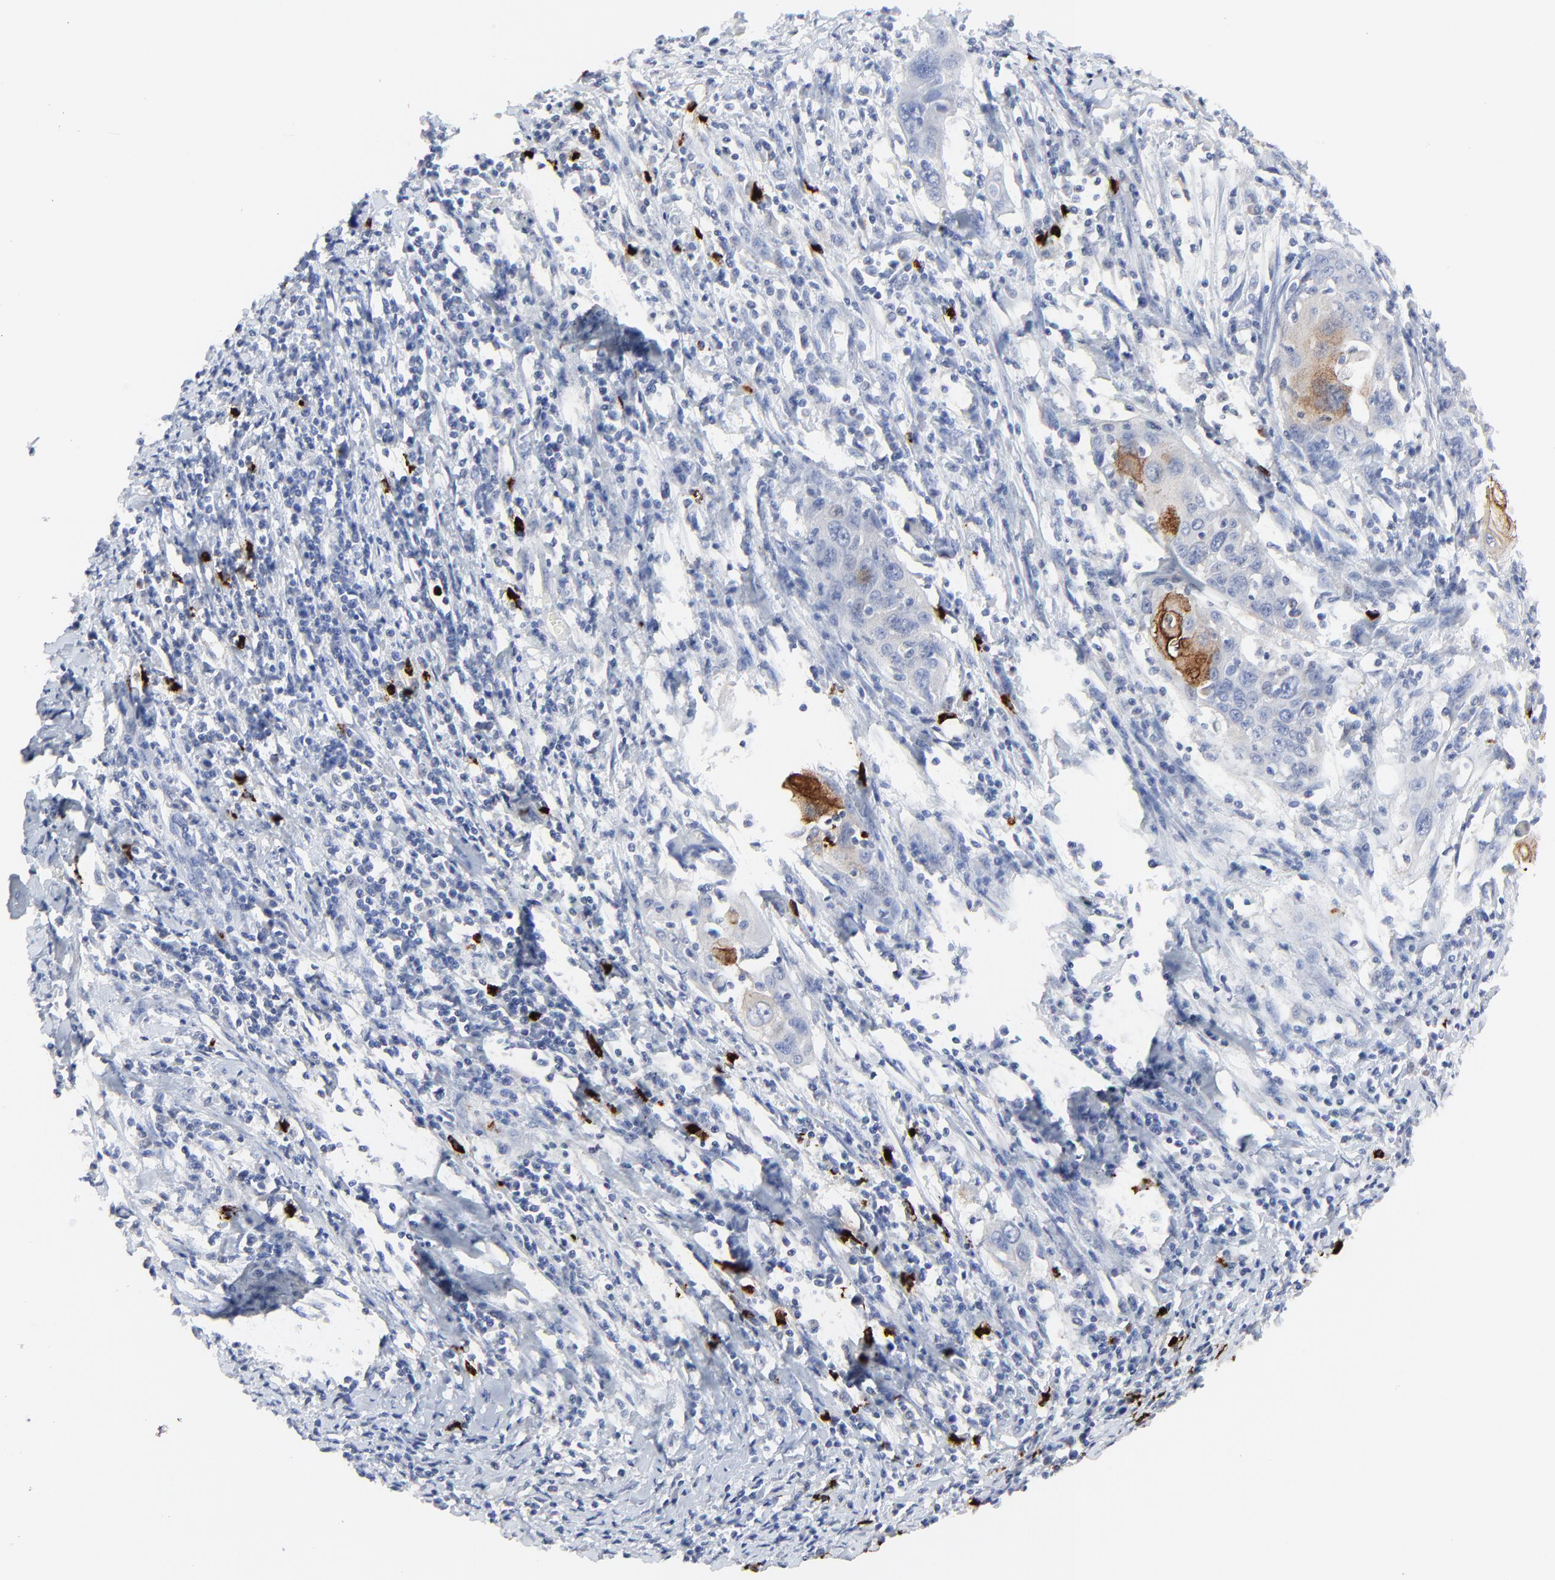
{"staining": {"intensity": "moderate", "quantity": "<25%", "location": "cytoplasmic/membranous"}, "tissue": "cervical cancer", "cell_type": "Tumor cells", "image_type": "cancer", "snomed": [{"axis": "morphology", "description": "Squamous cell carcinoma, NOS"}, {"axis": "topography", "description": "Cervix"}], "caption": "Protein staining of cervical cancer (squamous cell carcinoma) tissue displays moderate cytoplasmic/membranous expression in approximately <25% of tumor cells. Immunohistochemistry stains the protein in brown and the nuclei are stained blue.", "gene": "LCN2", "patient": {"sex": "female", "age": 54}}